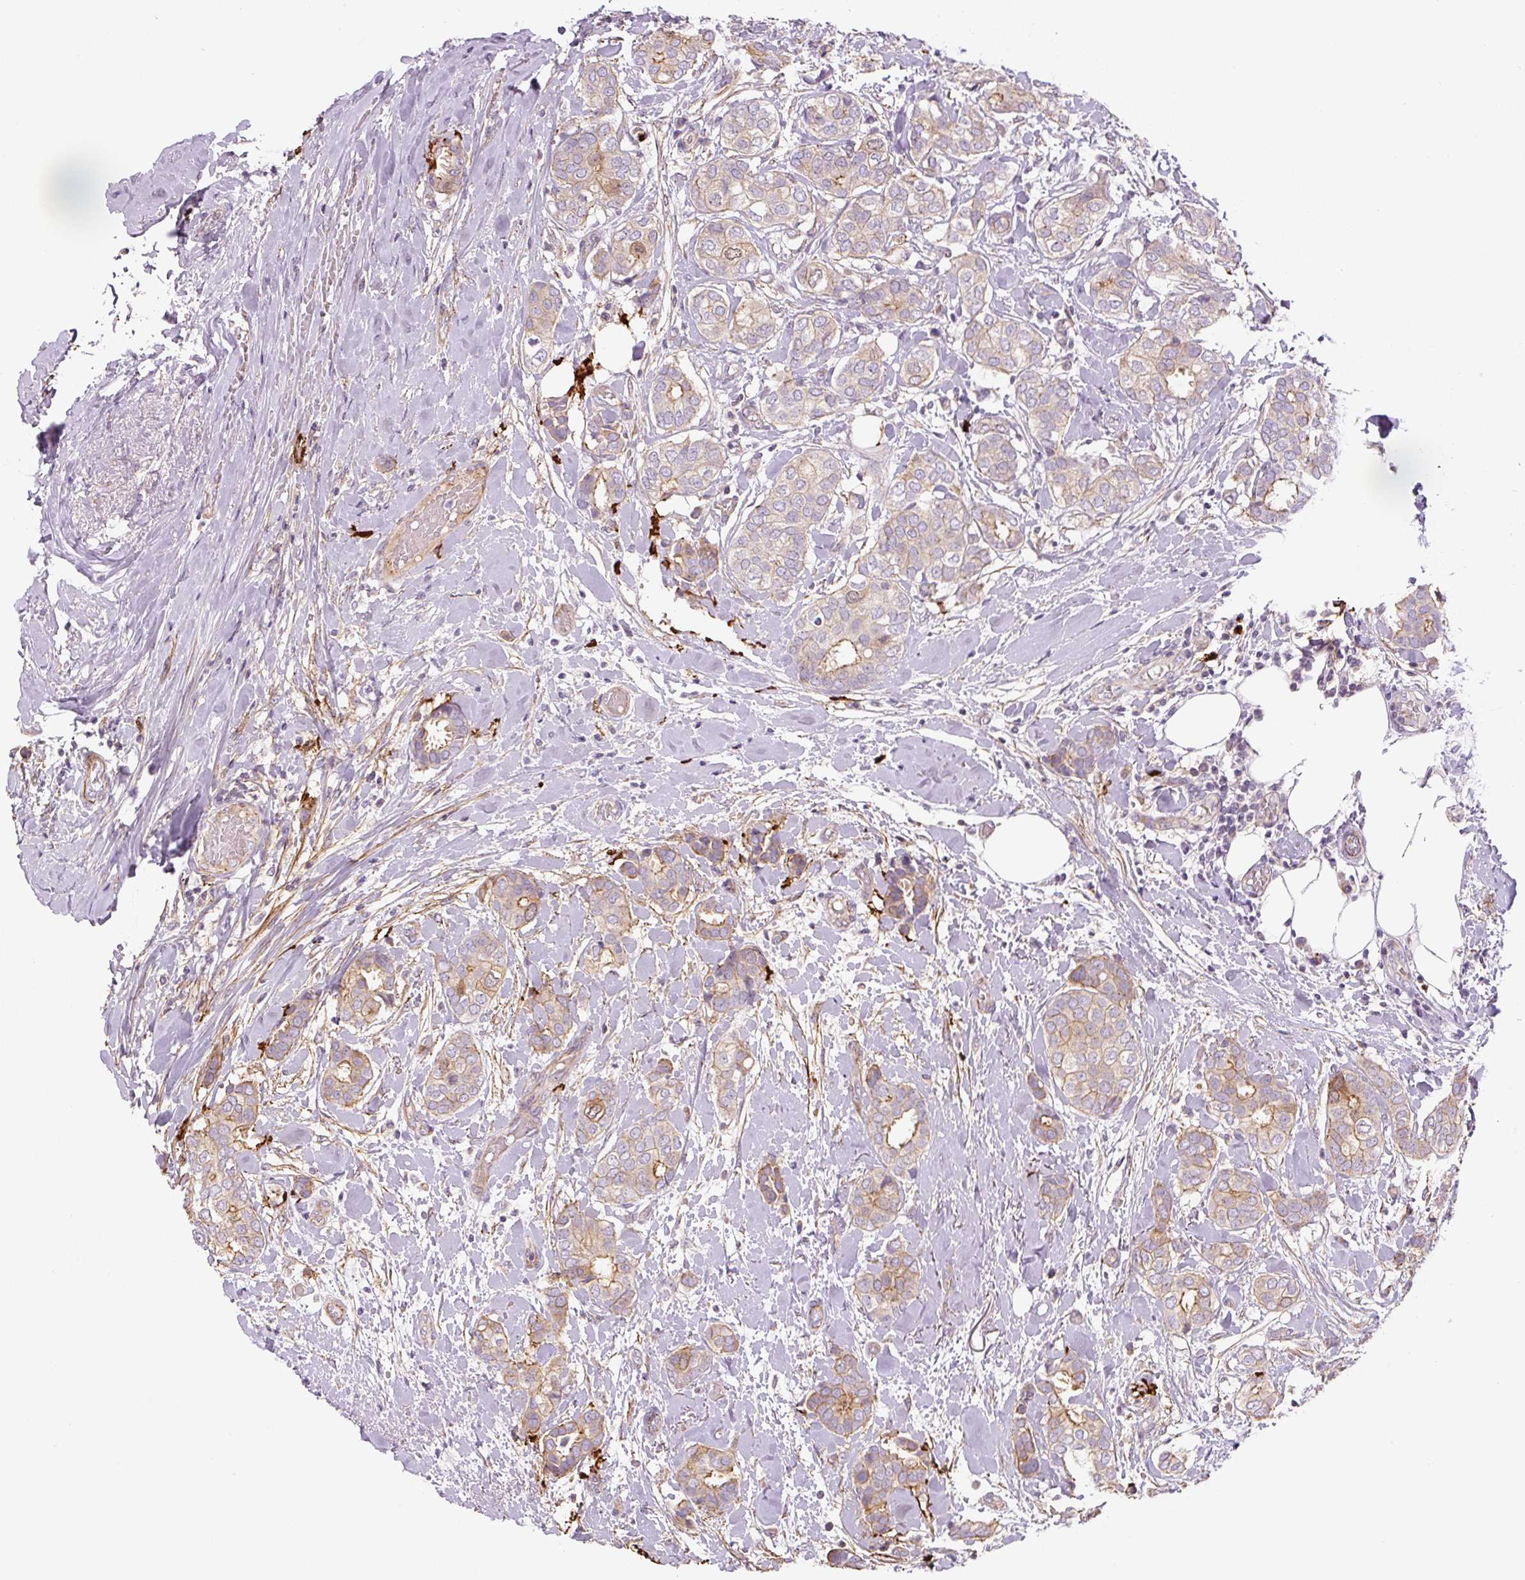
{"staining": {"intensity": "moderate", "quantity": "<25%", "location": "cytoplasmic/membranous"}, "tissue": "breast cancer", "cell_type": "Tumor cells", "image_type": "cancer", "snomed": [{"axis": "morphology", "description": "Duct carcinoma"}, {"axis": "topography", "description": "Breast"}], "caption": "Breast cancer (intraductal carcinoma) stained with a protein marker reveals moderate staining in tumor cells.", "gene": "CCNI2", "patient": {"sex": "female", "age": 73}}